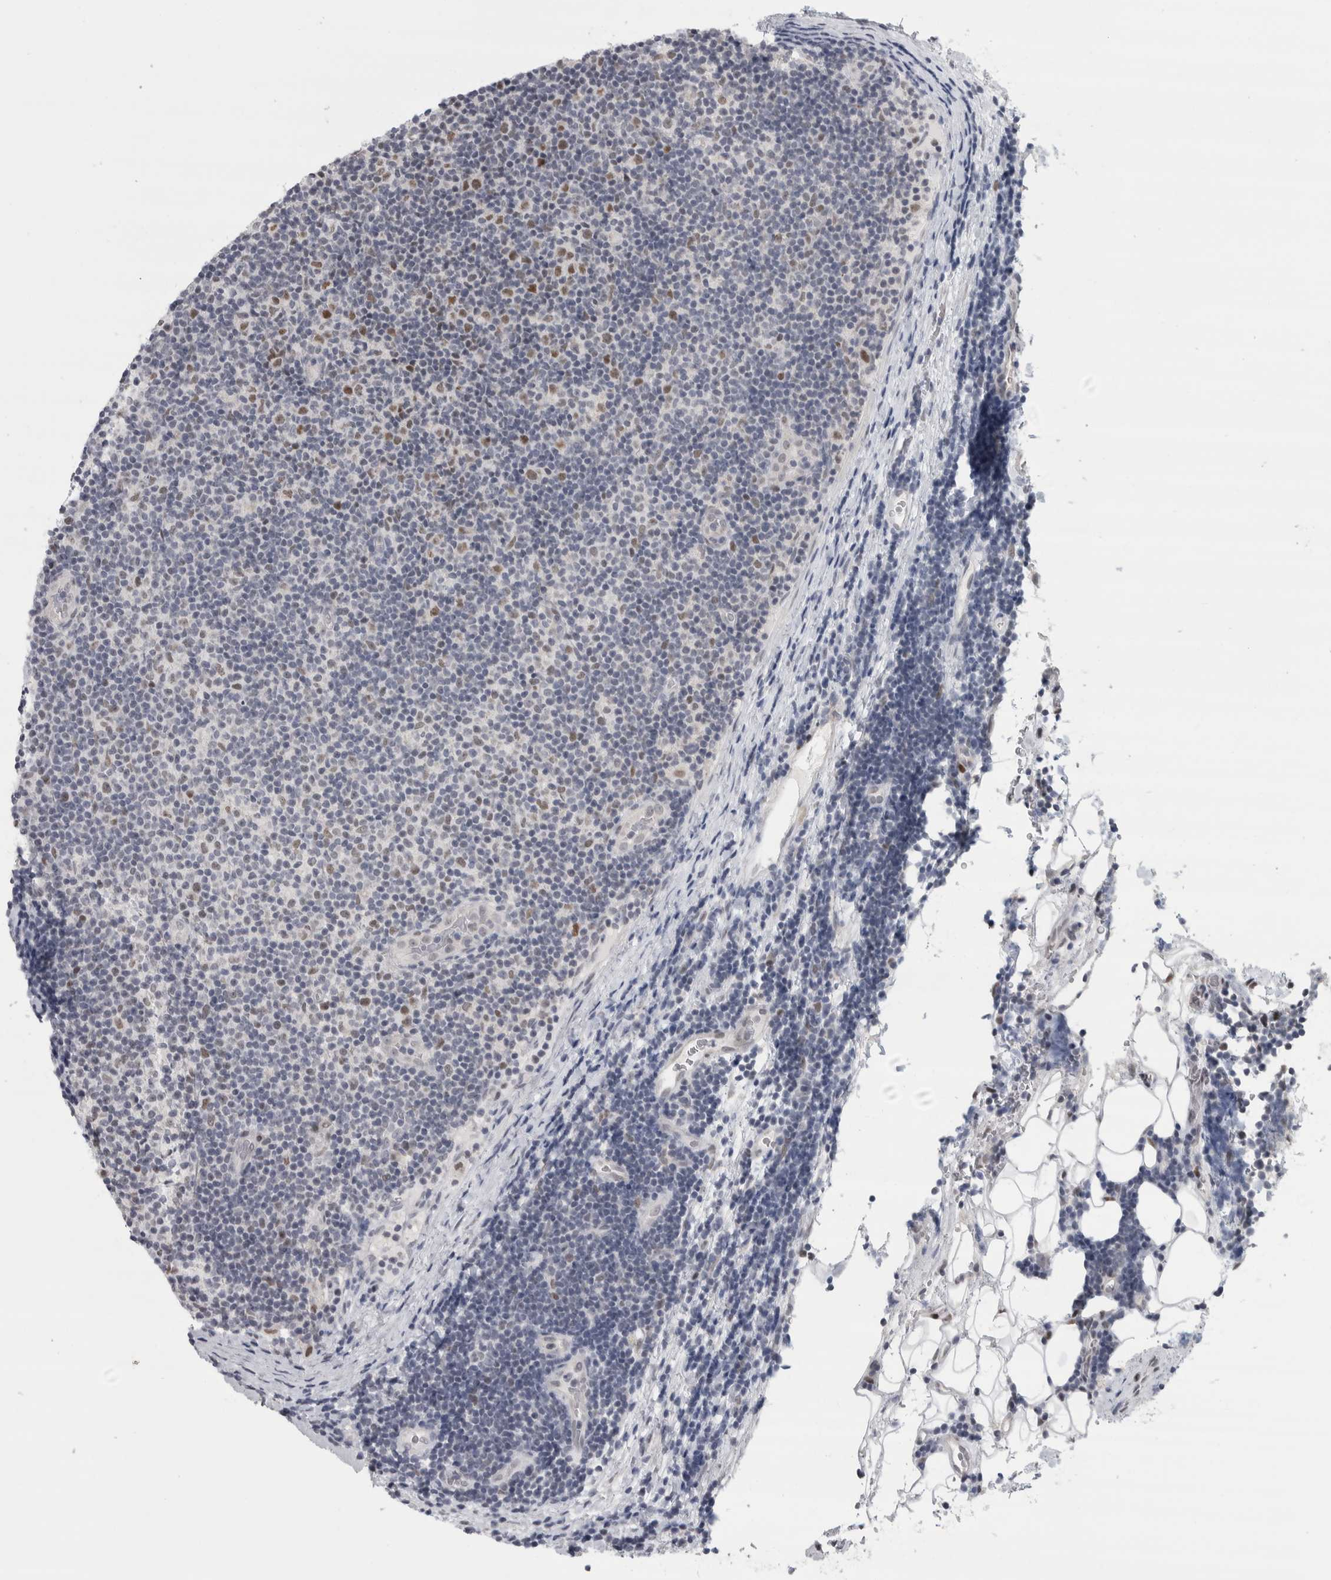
{"staining": {"intensity": "moderate", "quantity": "<25%", "location": "nuclear"}, "tissue": "lymphoma", "cell_type": "Tumor cells", "image_type": "cancer", "snomed": [{"axis": "morphology", "description": "Malignant lymphoma, non-Hodgkin's type, Low grade"}, {"axis": "topography", "description": "Lymph node"}], "caption": "Immunohistochemical staining of human low-grade malignant lymphoma, non-Hodgkin's type shows moderate nuclear protein staining in approximately <25% of tumor cells.", "gene": "HEXIM2", "patient": {"sex": "male", "age": 83}}